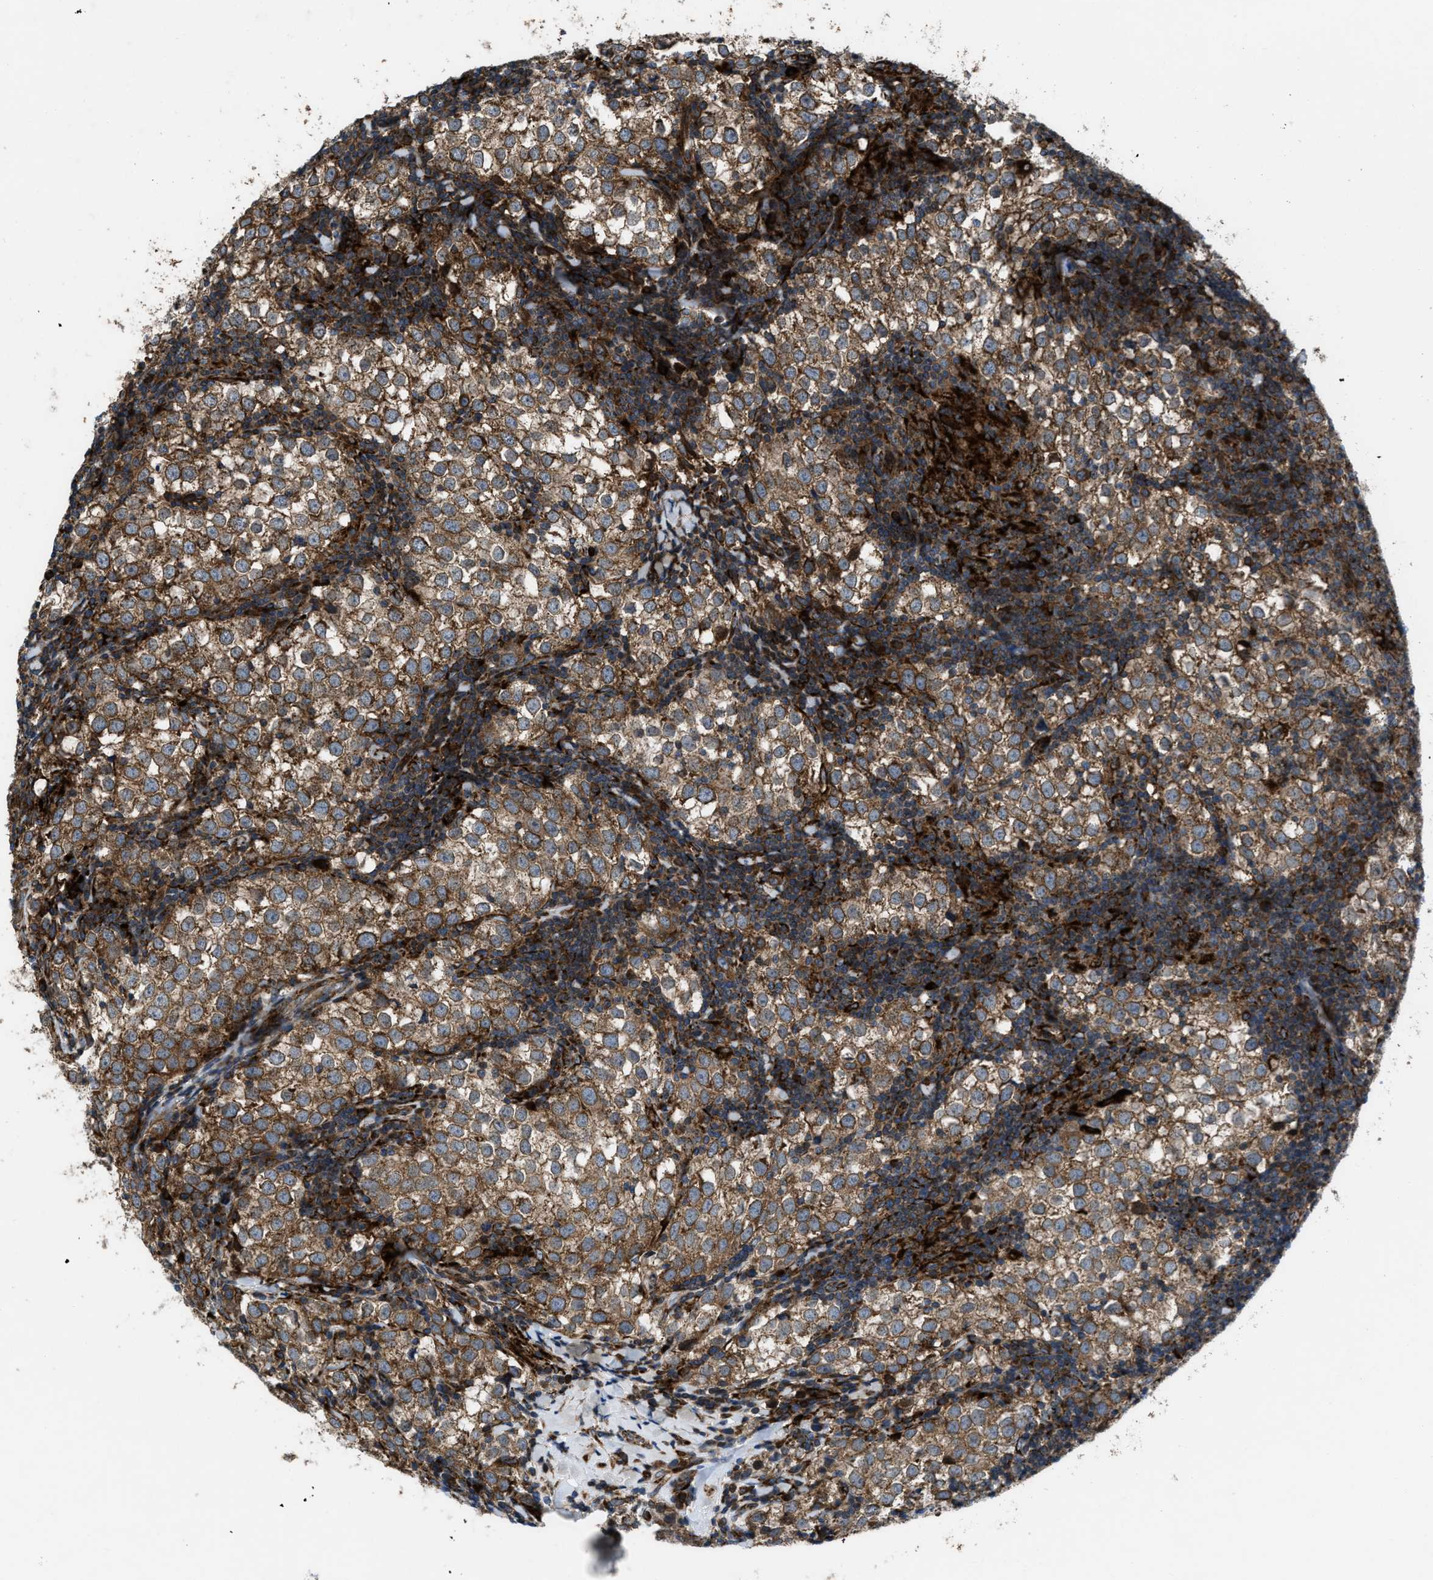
{"staining": {"intensity": "moderate", "quantity": ">75%", "location": "cytoplasmic/membranous"}, "tissue": "testis cancer", "cell_type": "Tumor cells", "image_type": "cancer", "snomed": [{"axis": "morphology", "description": "Seminoma, NOS"}, {"axis": "morphology", "description": "Carcinoma, Embryonal, NOS"}, {"axis": "topography", "description": "Testis"}], "caption": "Immunohistochemical staining of human testis cancer displays medium levels of moderate cytoplasmic/membranous staining in approximately >75% of tumor cells. Using DAB (3,3'-diaminobenzidine) (brown) and hematoxylin (blue) stains, captured at high magnification using brightfield microscopy.", "gene": "PER3", "patient": {"sex": "male", "age": 36}}